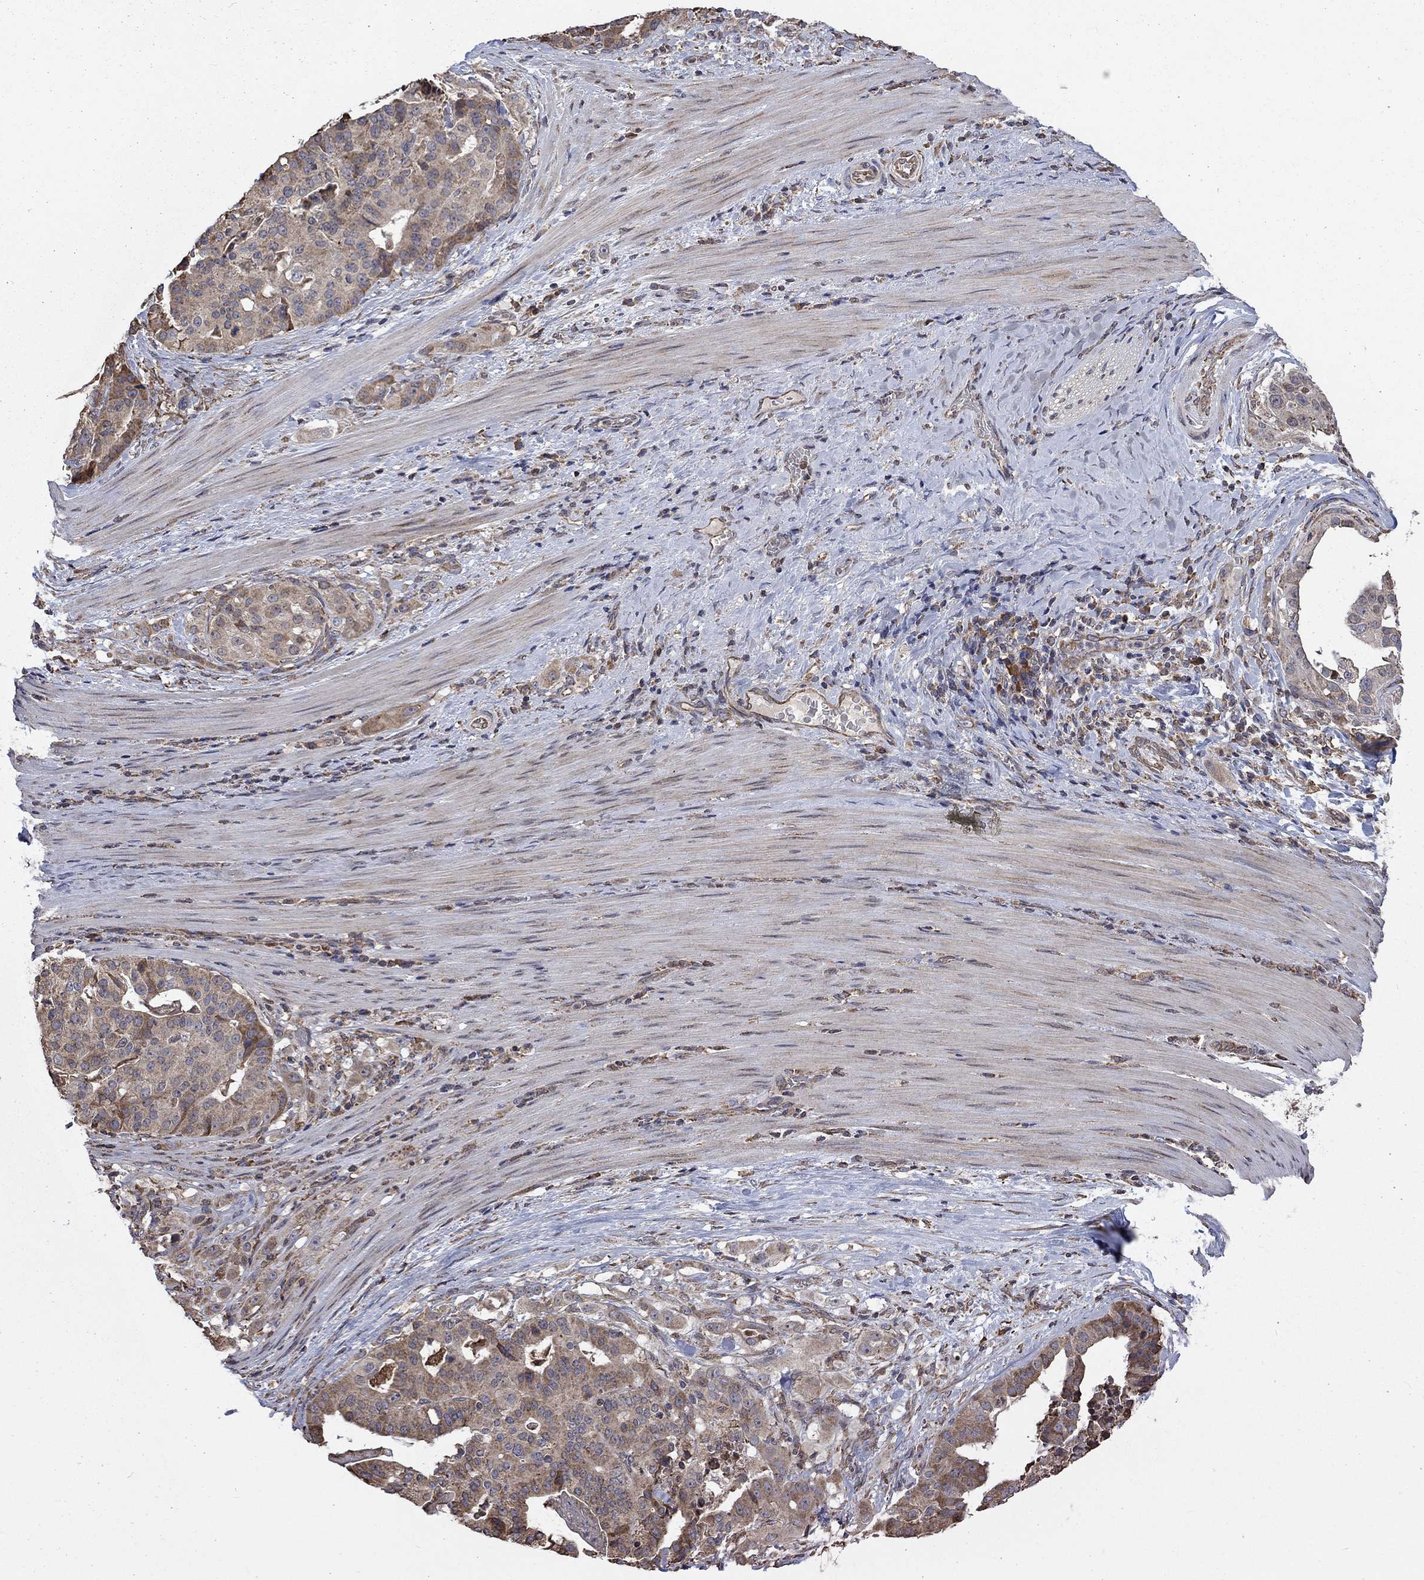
{"staining": {"intensity": "weak", "quantity": ">75%", "location": "cytoplasmic/membranous"}, "tissue": "stomach cancer", "cell_type": "Tumor cells", "image_type": "cancer", "snomed": [{"axis": "morphology", "description": "Adenocarcinoma, NOS"}, {"axis": "topography", "description": "Stomach"}], "caption": "Adenocarcinoma (stomach) stained for a protein (brown) shows weak cytoplasmic/membranous positive expression in about >75% of tumor cells.", "gene": "ESRRA", "patient": {"sex": "male", "age": 48}}